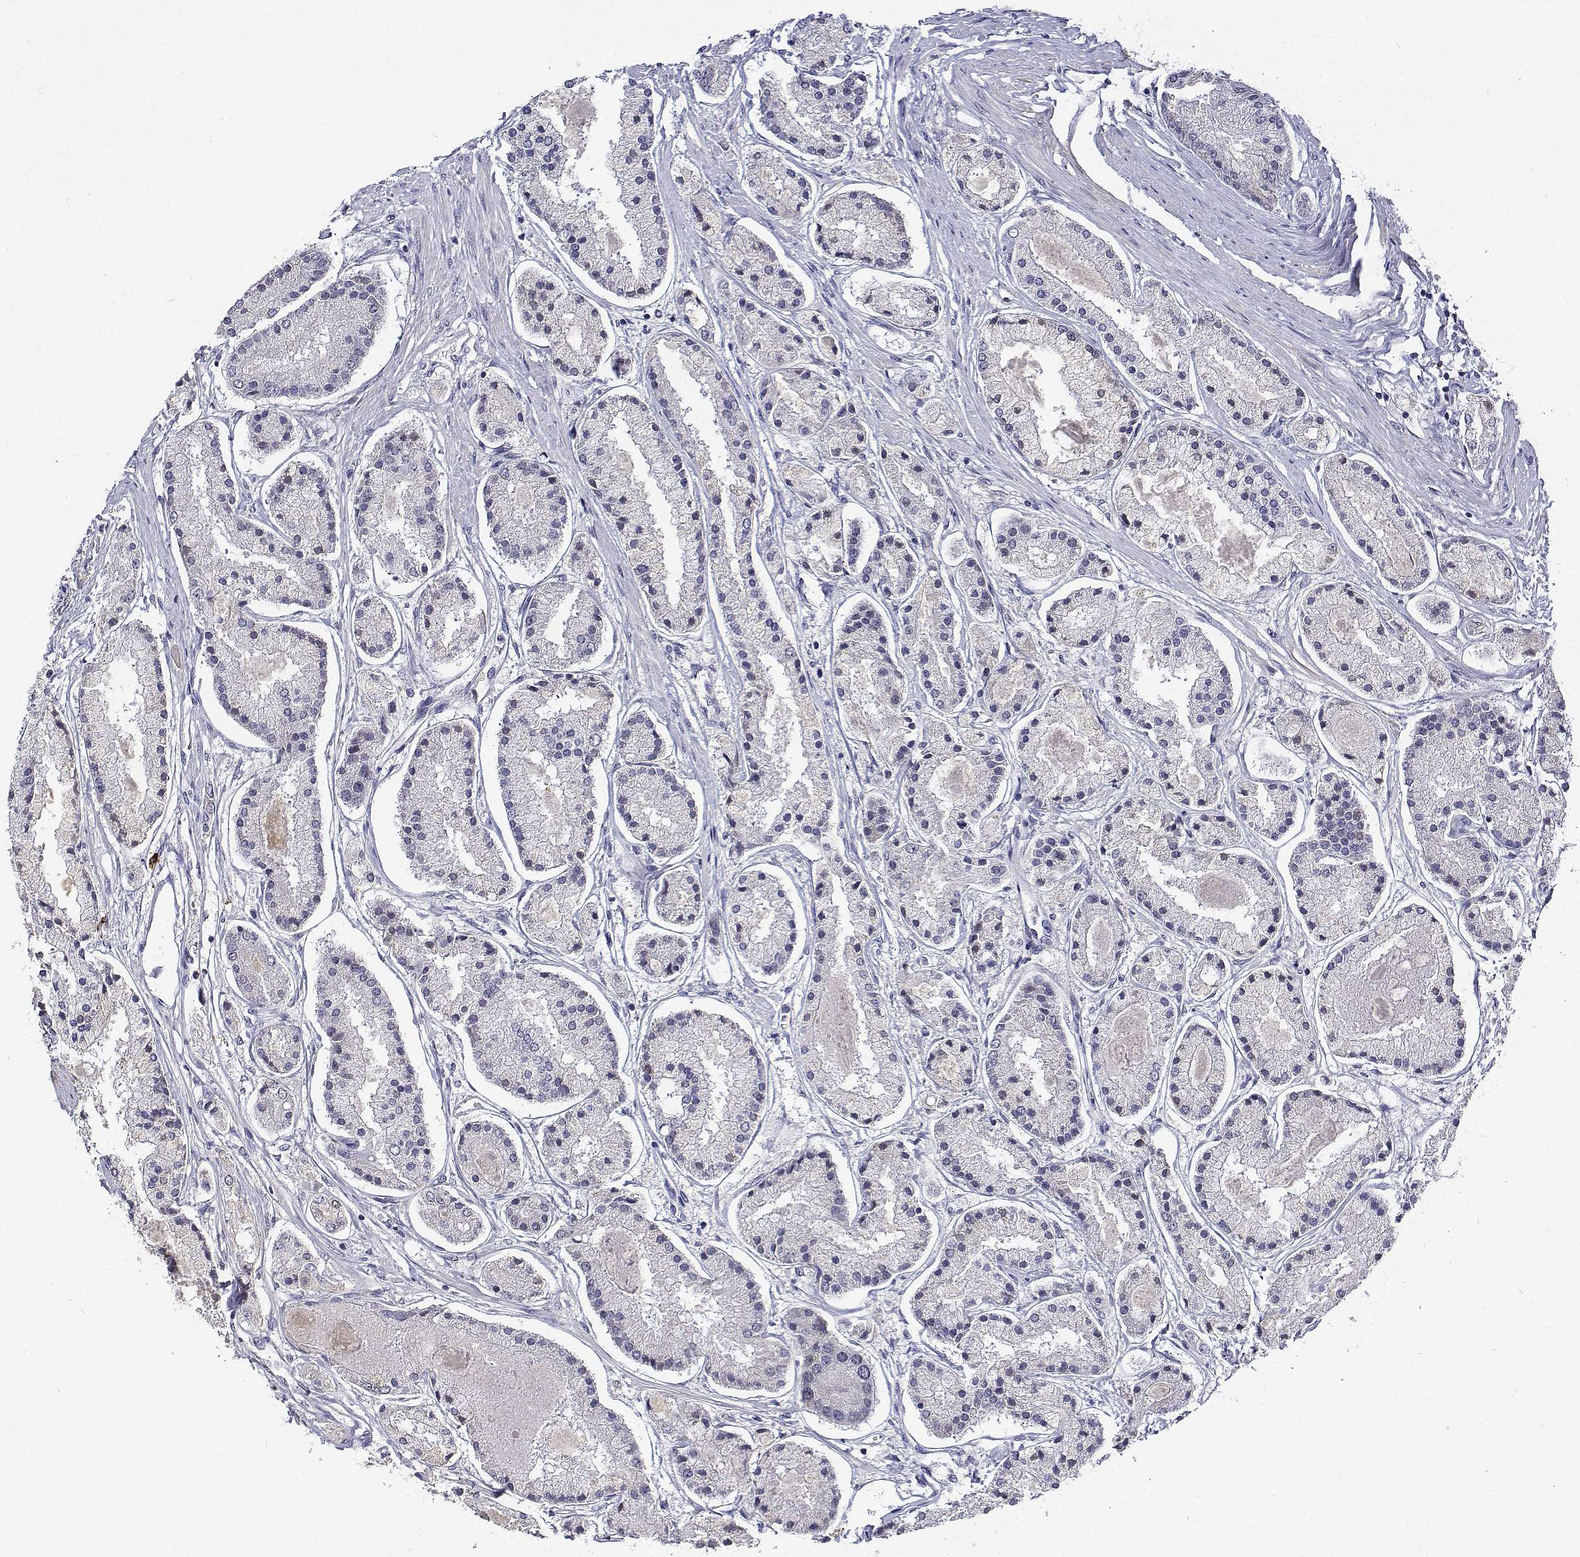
{"staining": {"intensity": "negative", "quantity": "none", "location": "none"}, "tissue": "prostate cancer", "cell_type": "Tumor cells", "image_type": "cancer", "snomed": [{"axis": "morphology", "description": "Adenocarcinoma, High grade"}, {"axis": "topography", "description": "Prostate"}], "caption": "DAB immunohistochemical staining of human adenocarcinoma (high-grade) (prostate) demonstrates no significant expression in tumor cells.", "gene": "ATRX", "patient": {"sex": "male", "age": 67}}